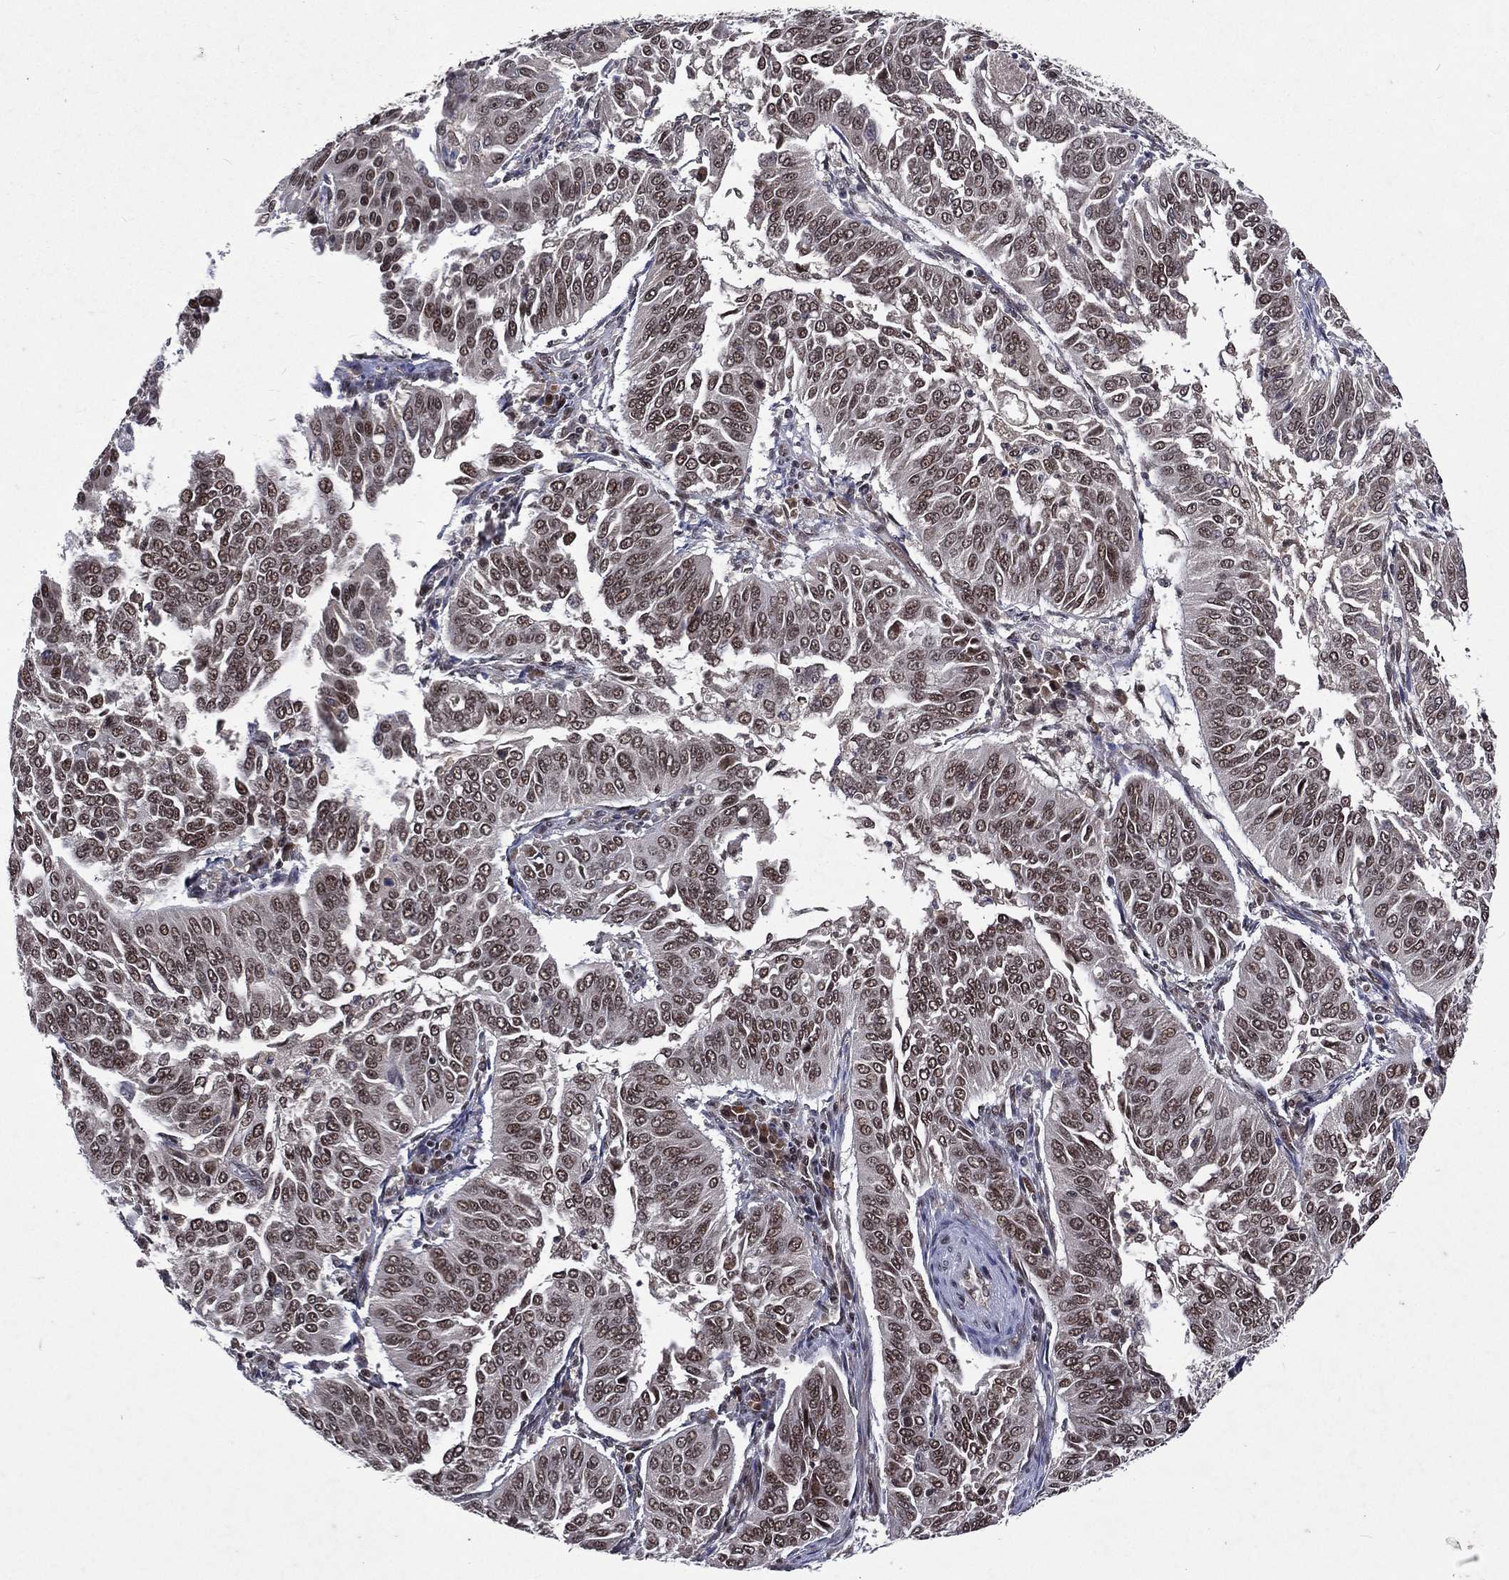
{"staining": {"intensity": "moderate", "quantity": "25%-75%", "location": "nuclear"}, "tissue": "cervical cancer", "cell_type": "Tumor cells", "image_type": "cancer", "snomed": [{"axis": "morphology", "description": "Normal tissue, NOS"}, {"axis": "morphology", "description": "Squamous cell carcinoma, NOS"}, {"axis": "topography", "description": "Cervix"}], "caption": "Moderate nuclear protein positivity is appreciated in about 25%-75% of tumor cells in squamous cell carcinoma (cervical).", "gene": "DMAP1", "patient": {"sex": "female", "age": 39}}